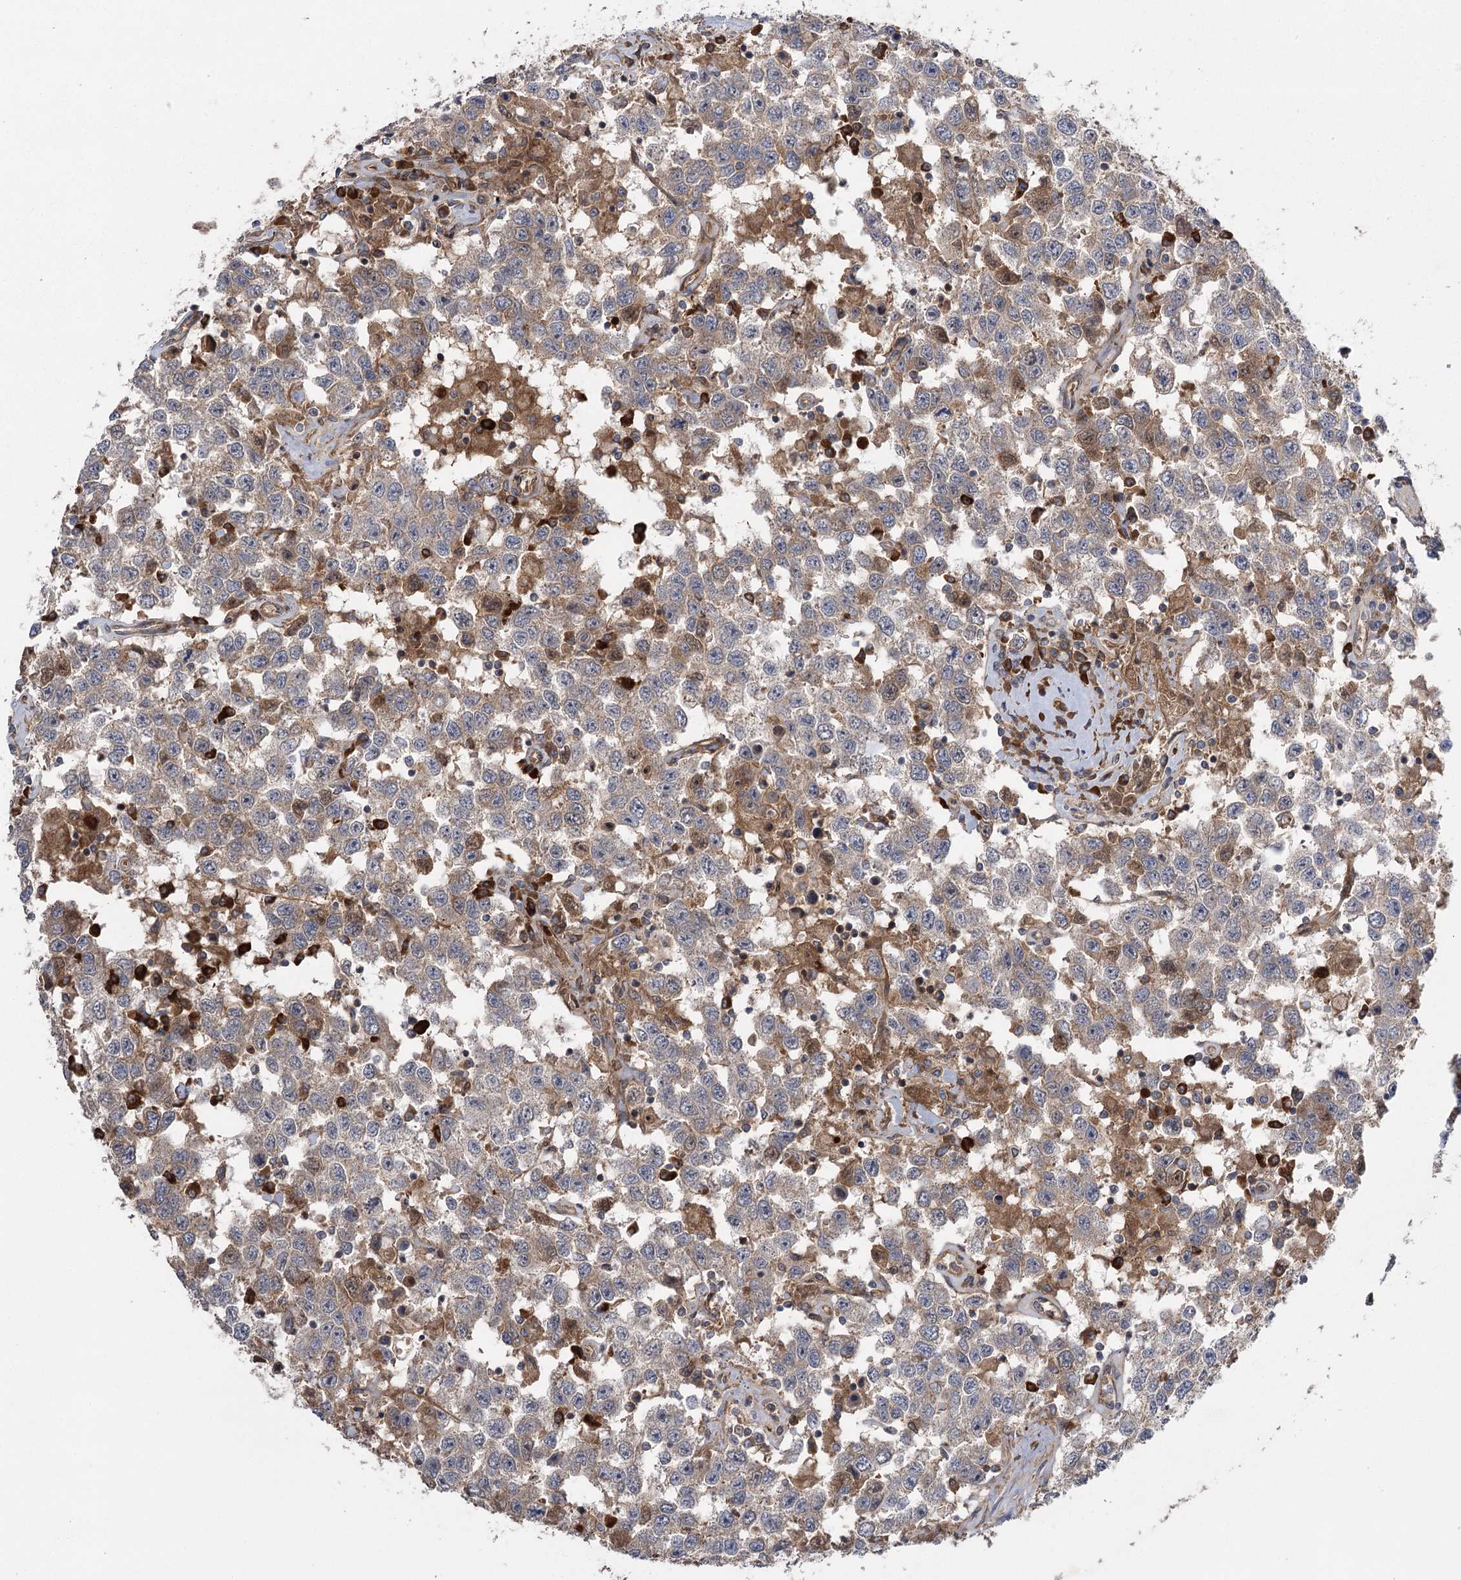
{"staining": {"intensity": "weak", "quantity": "25%-75%", "location": "cytoplasmic/membranous"}, "tissue": "testis cancer", "cell_type": "Tumor cells", "image_type": "cancer", "snomed": [{"axis": "morphology", "description": "Seminoma, NOS"}, {"axis": "topography", "description": "Testis"}], "caption": "IHC photomicrograph of neoplastic tissue: testis cancer stained using immunohistochemistry exhibits low levels of weak protein expression localized specifically in the cytoplasmic/membranous of tumor cells, appearing as a cytoplasmic/membranous brown color.", "gene": "KCNN2", "patient": {"sex": "male", "age": 41}}